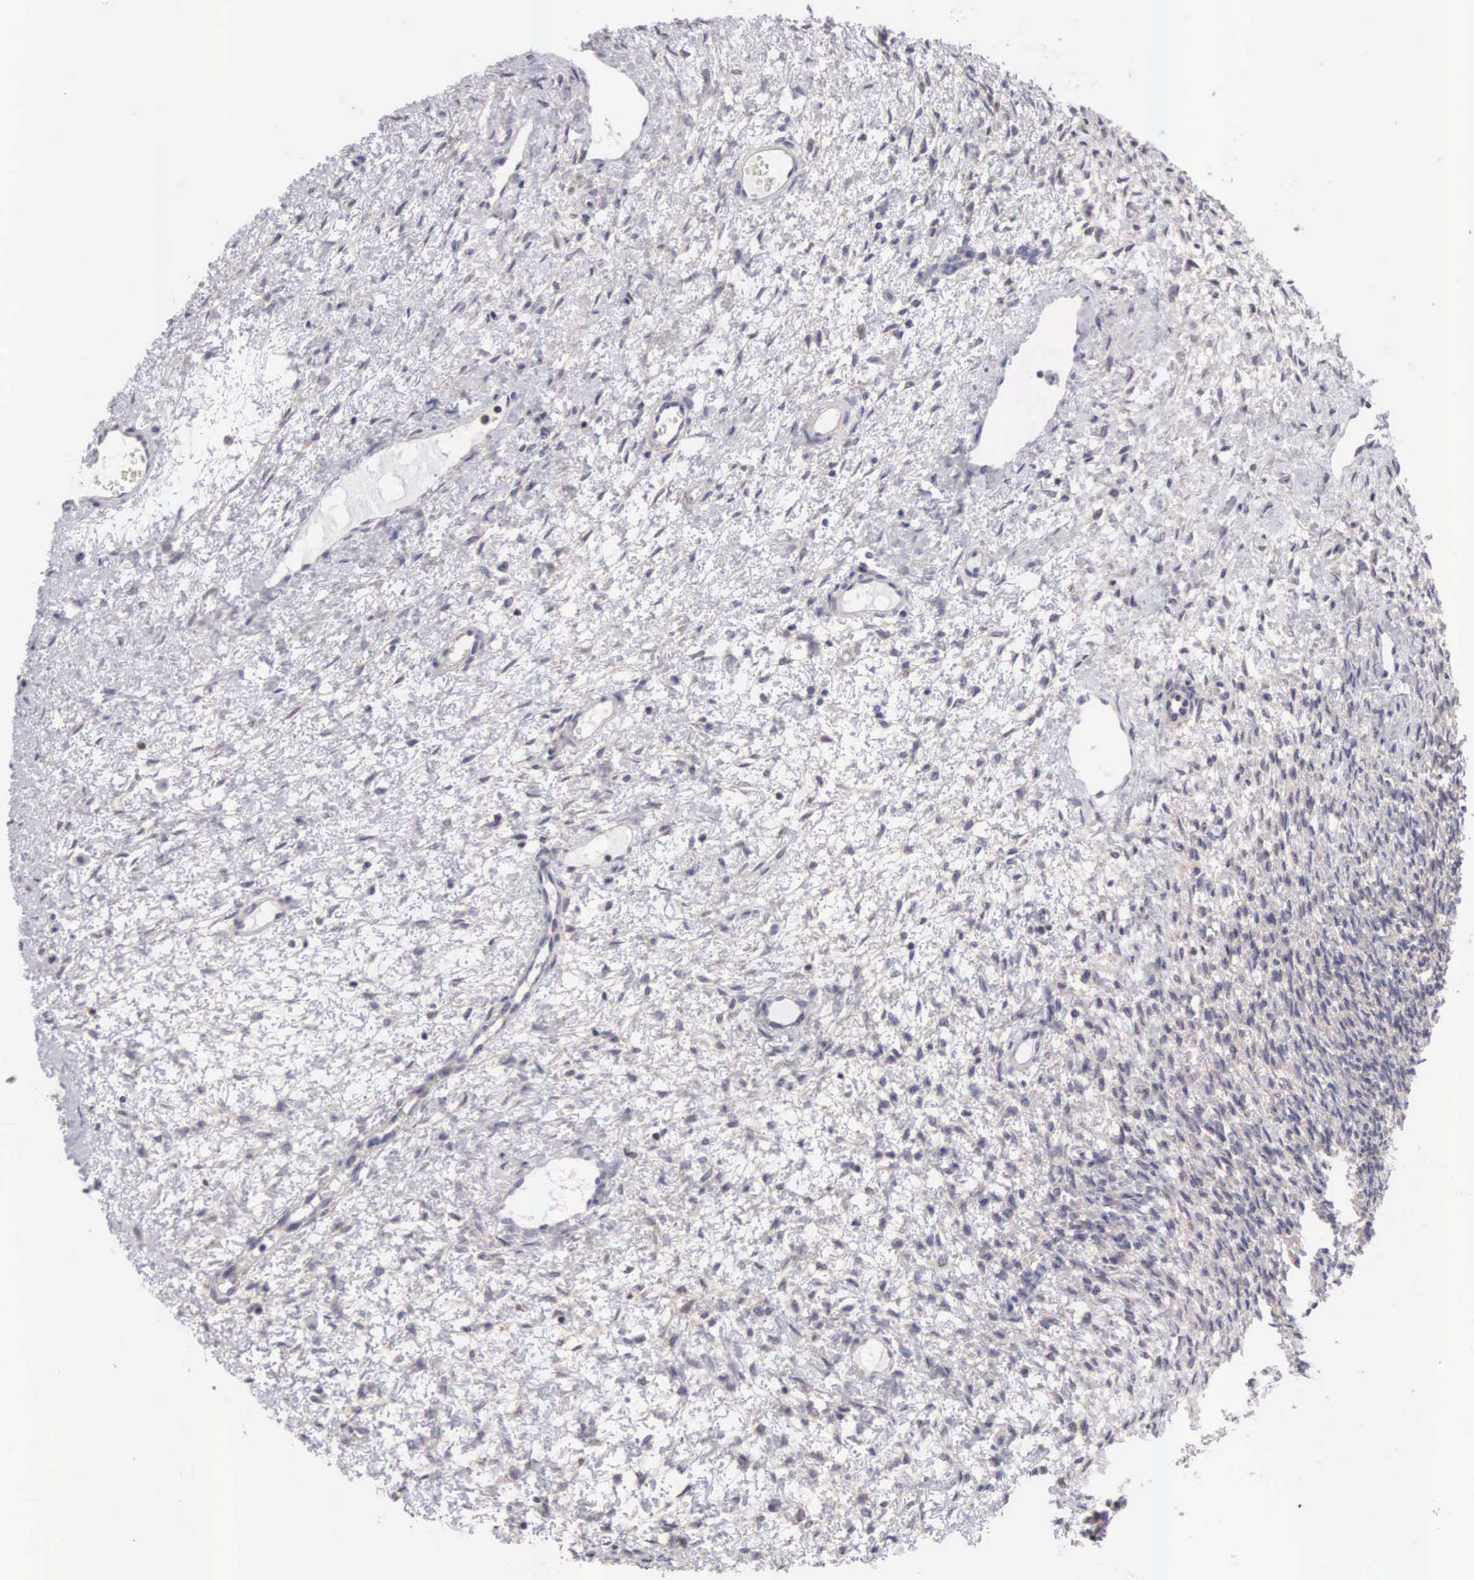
{"staining": {"intensity": "negative", "quantity": "none", "location": "none"}, "tissue": "ovary", "cell_type": "Ovarian stroma cells", "image_type": "normal", "snomed": [{"axis": "morphology", "description": "Normal tissue, NOS"}, {"axis": "topography", "description": "Ovary"}], "caption": "Protein analysis of benign ovary reveals no significant expression in ovarian stroma cells.", "gene": "TXLNG", "patient": {"sex": "female", "age": 32}}